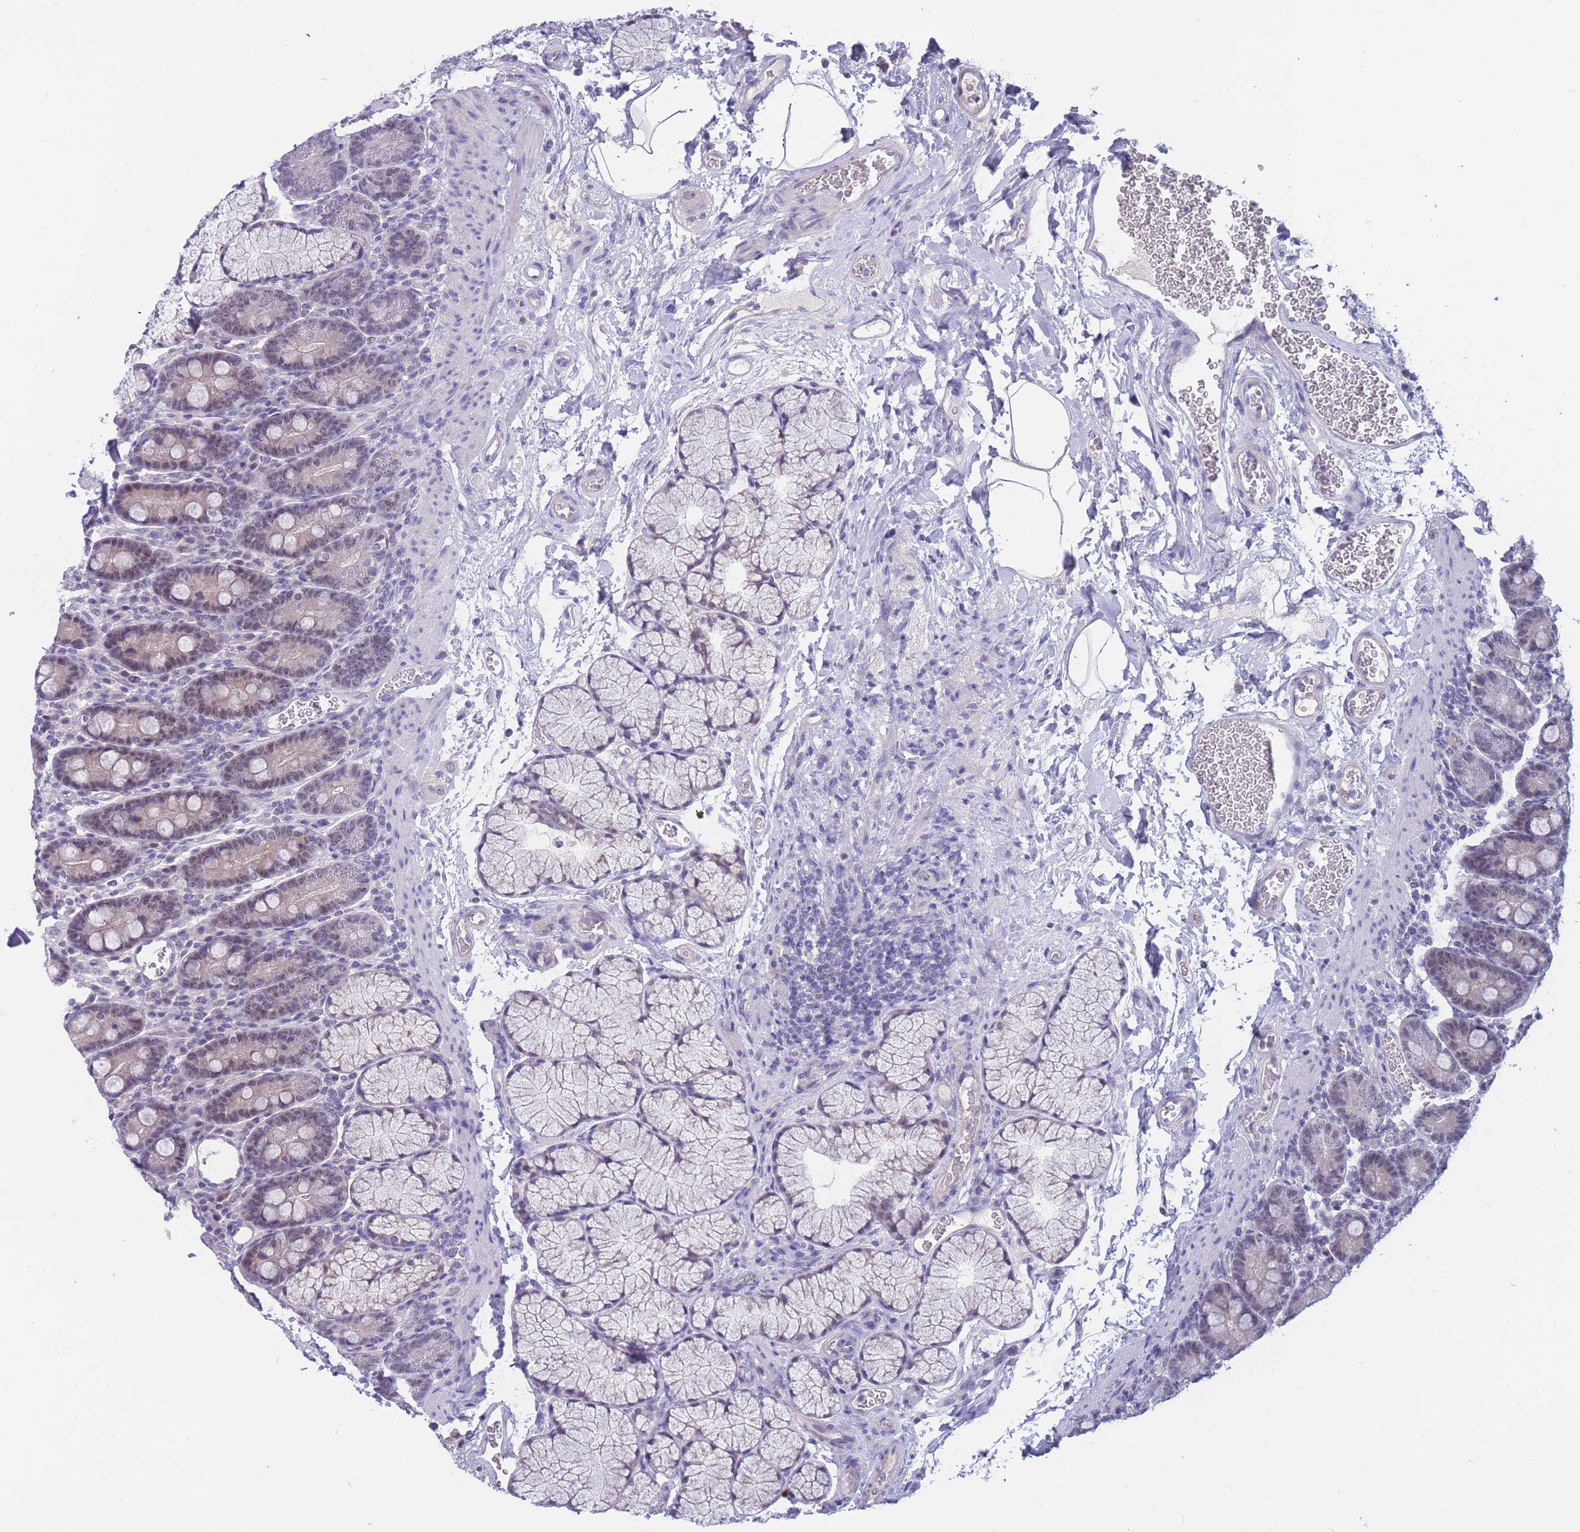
{"staining": {"intensity": "weak", "quantity": "<25%", "location": "nuclear"}, "tissue": "duodenum", "cell_type": "Glandular cells", "image_type": "normal", "snomed": [{"axis": "morphology", "description": "Normal tissue, NOS"}, {"axis": "topography", "description": "Duodenum"}], "caption": "DAB immunohistochemical staining of benign duodenum shows no significant positivity in glandular cells. Nuclei are stained in blue.", "gene": "BOP1", "patient": {"sex": "male", "age": 35}}